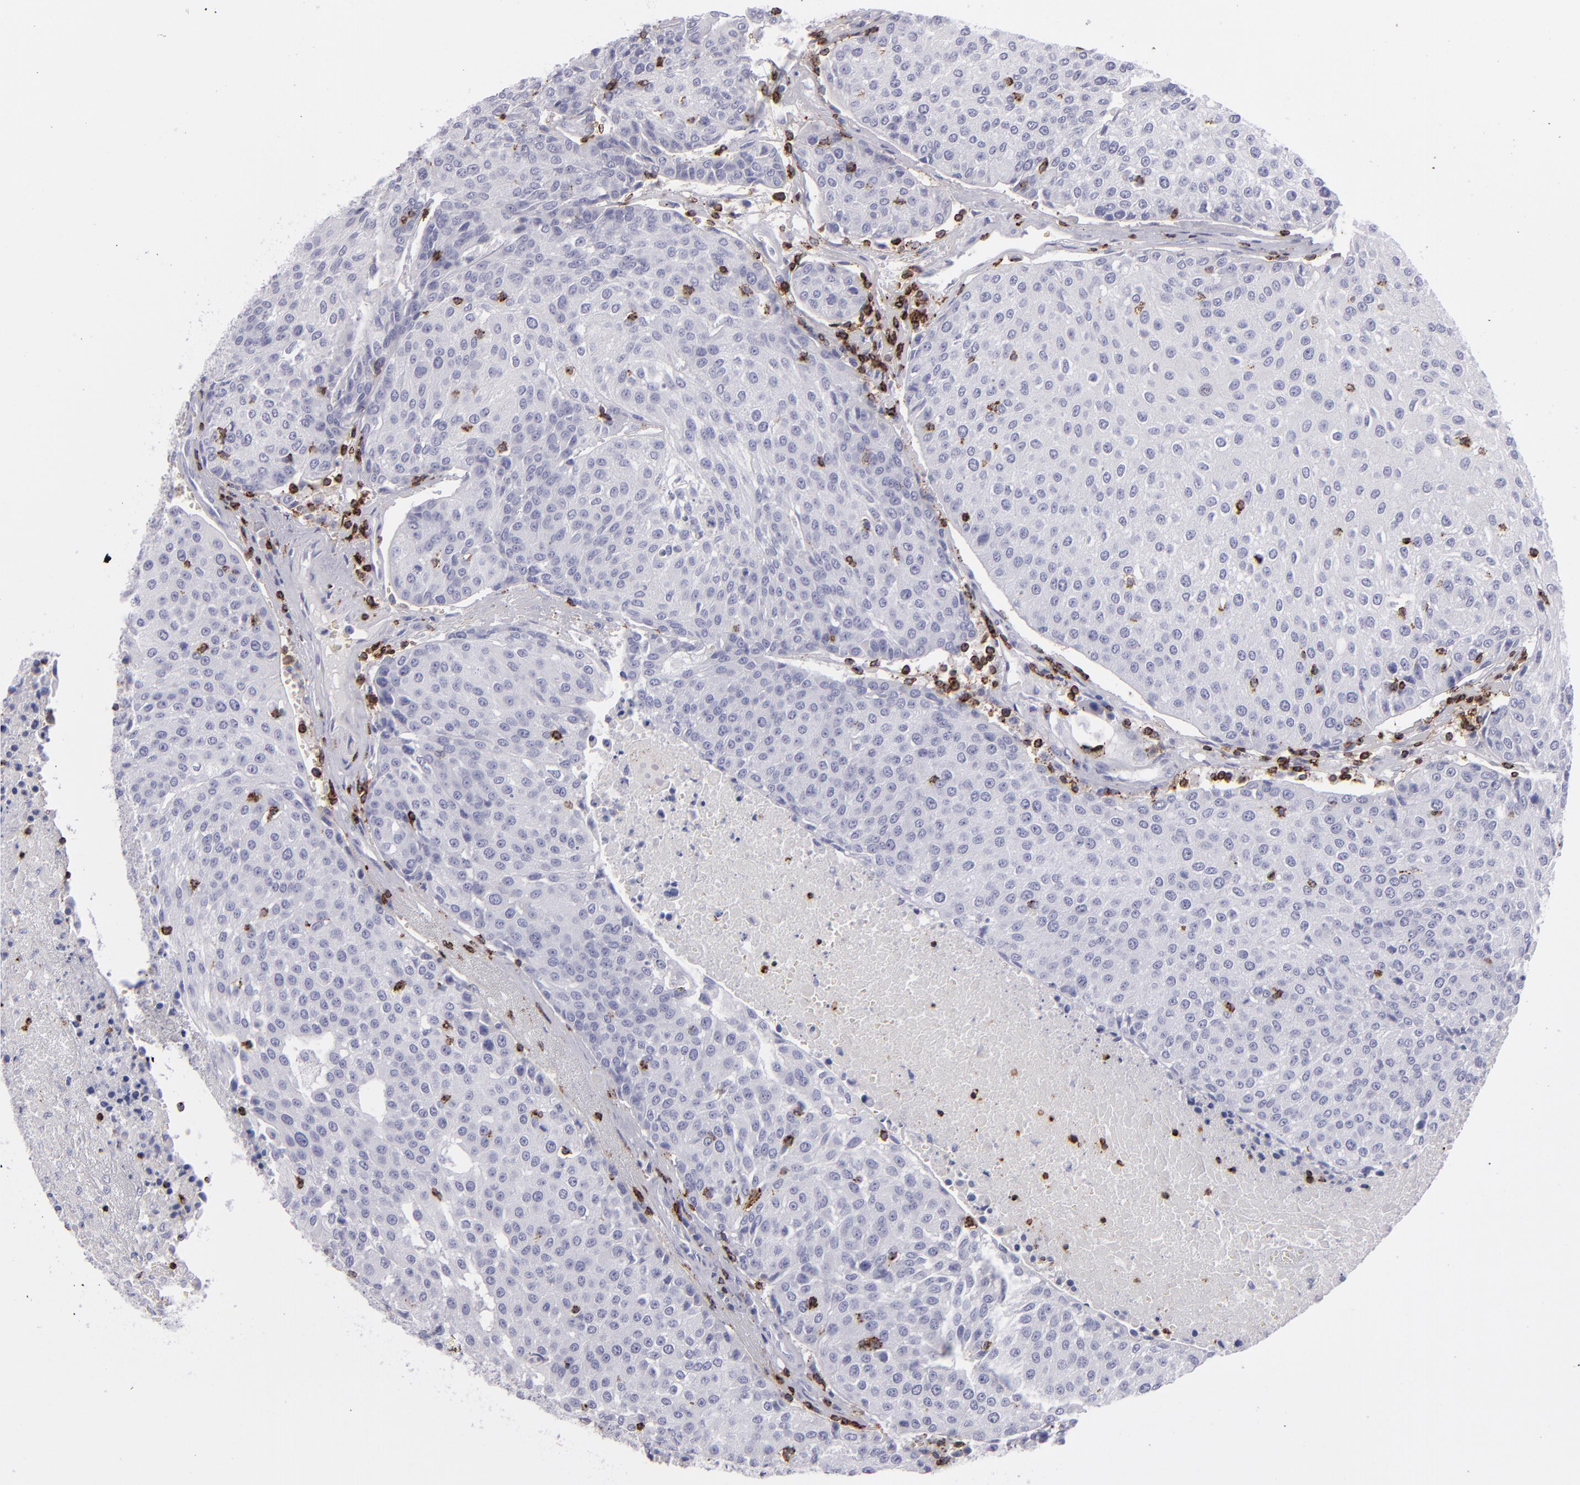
{"staining": {"intensity": "negative", "quantity": "none", "location": "none"}, "tissue": "urothelial cancer", "cell_type": "Tumor cells", "image_type": "cancer", "snomed": [{"axis": "morphology", "description": "Urothelial carcinoma, High grade"}, {"axis": "topography", "description": "Urinary bladder"}], "caption": "The photomicrograph displays no staining of tumor cells in urothelial cancer.", "gene": "CD2", "patient": {"sex": "female", "age": 85}}